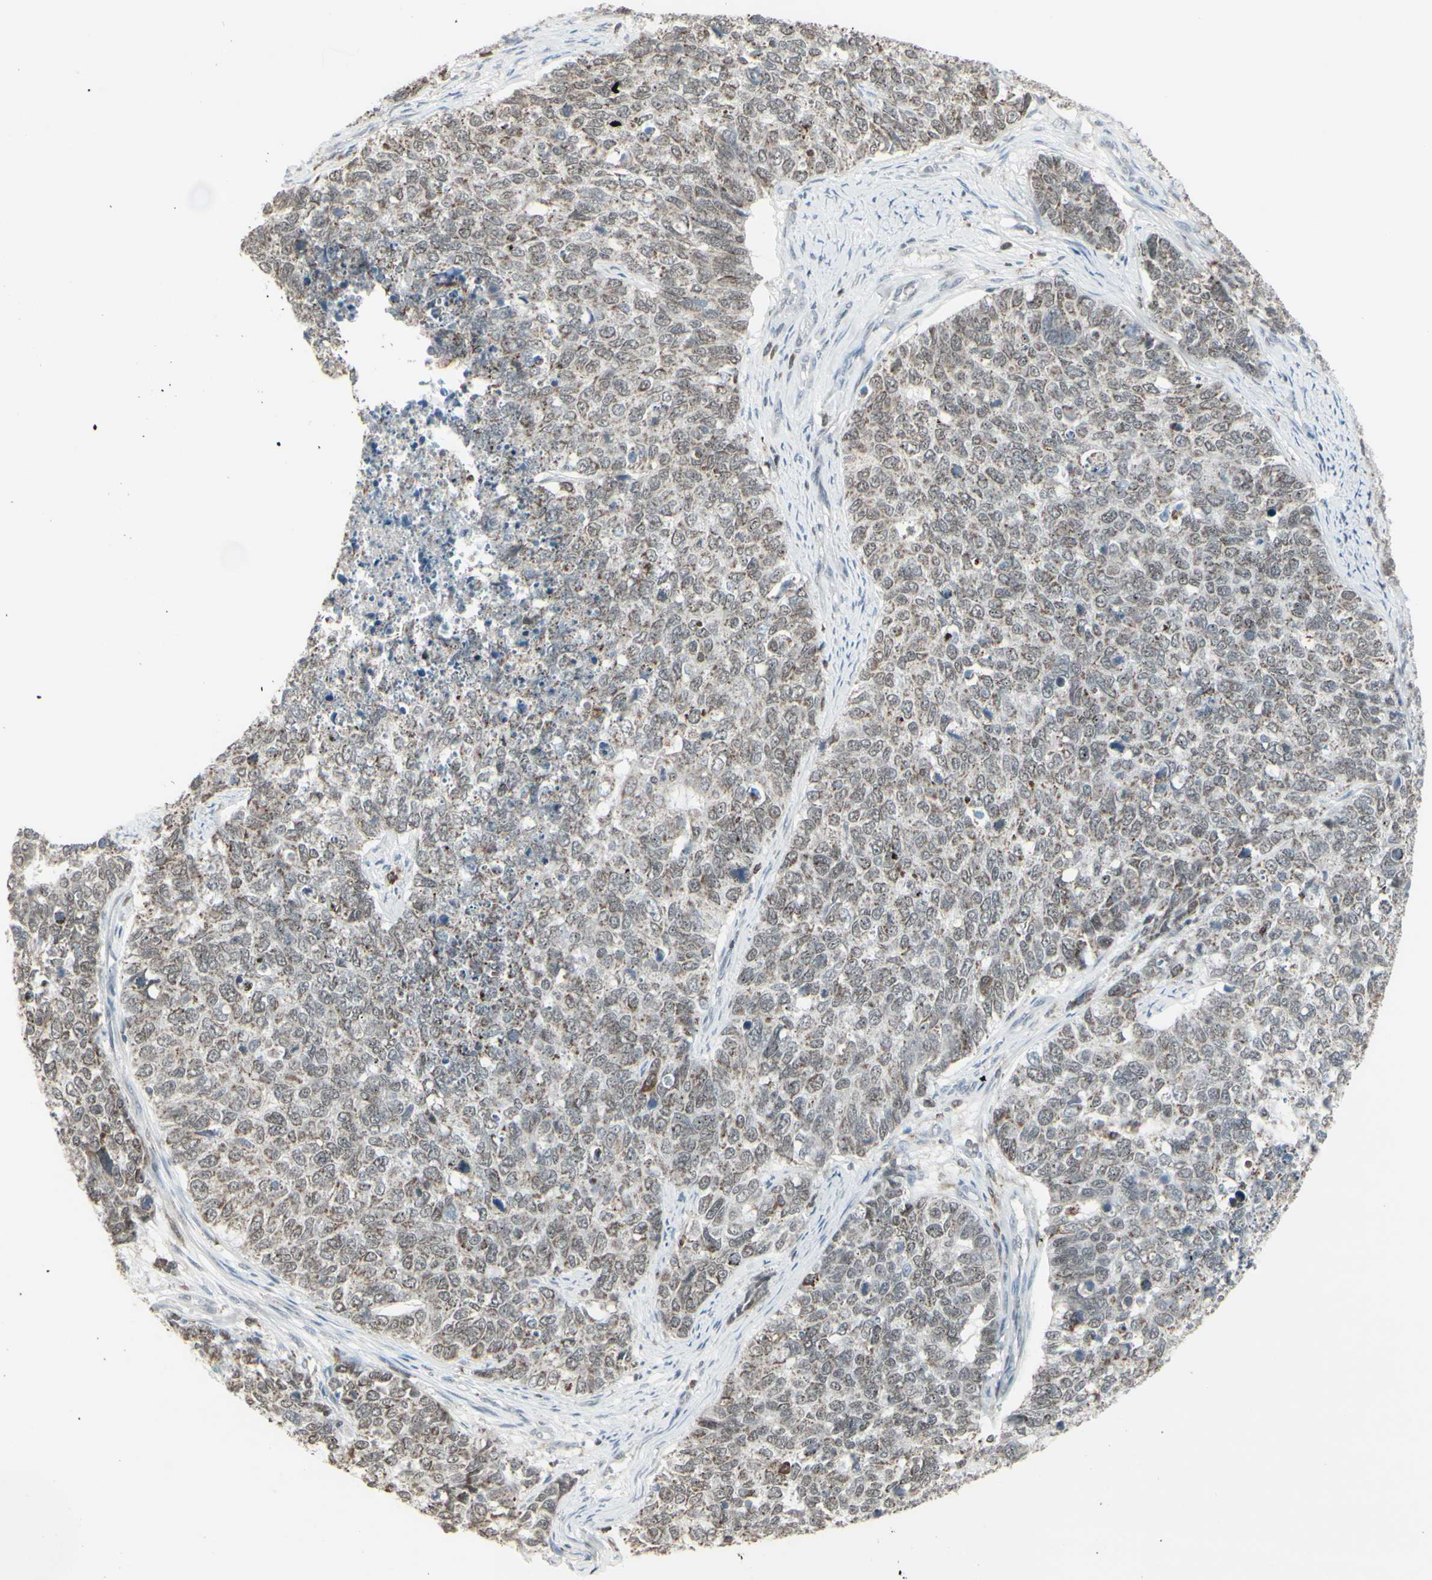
{"staining": {"intensity": "weak", "quantity": ">75%", "location": "cytoplasmic/membranous"}, "tissue": "cervical cancer", "cell_type": "Tumor cells", "image_type": "cancer", "snomed": [{"axis": "morphology", "description": "Squamous cell carcinoma, NOS"}, {"axis": "topography", "description": "Cervix"}], "caption": "A high-resolution histopathology image shows immunohistochemistry (IHC) staining of squamous cell carcinoma (cervical), which shows weak cytoplasmic/membranous positivity in approximately >75% of tumor cells.", "gene": "SAMSN1", "patient": {"sex": "female", "age": 63}}